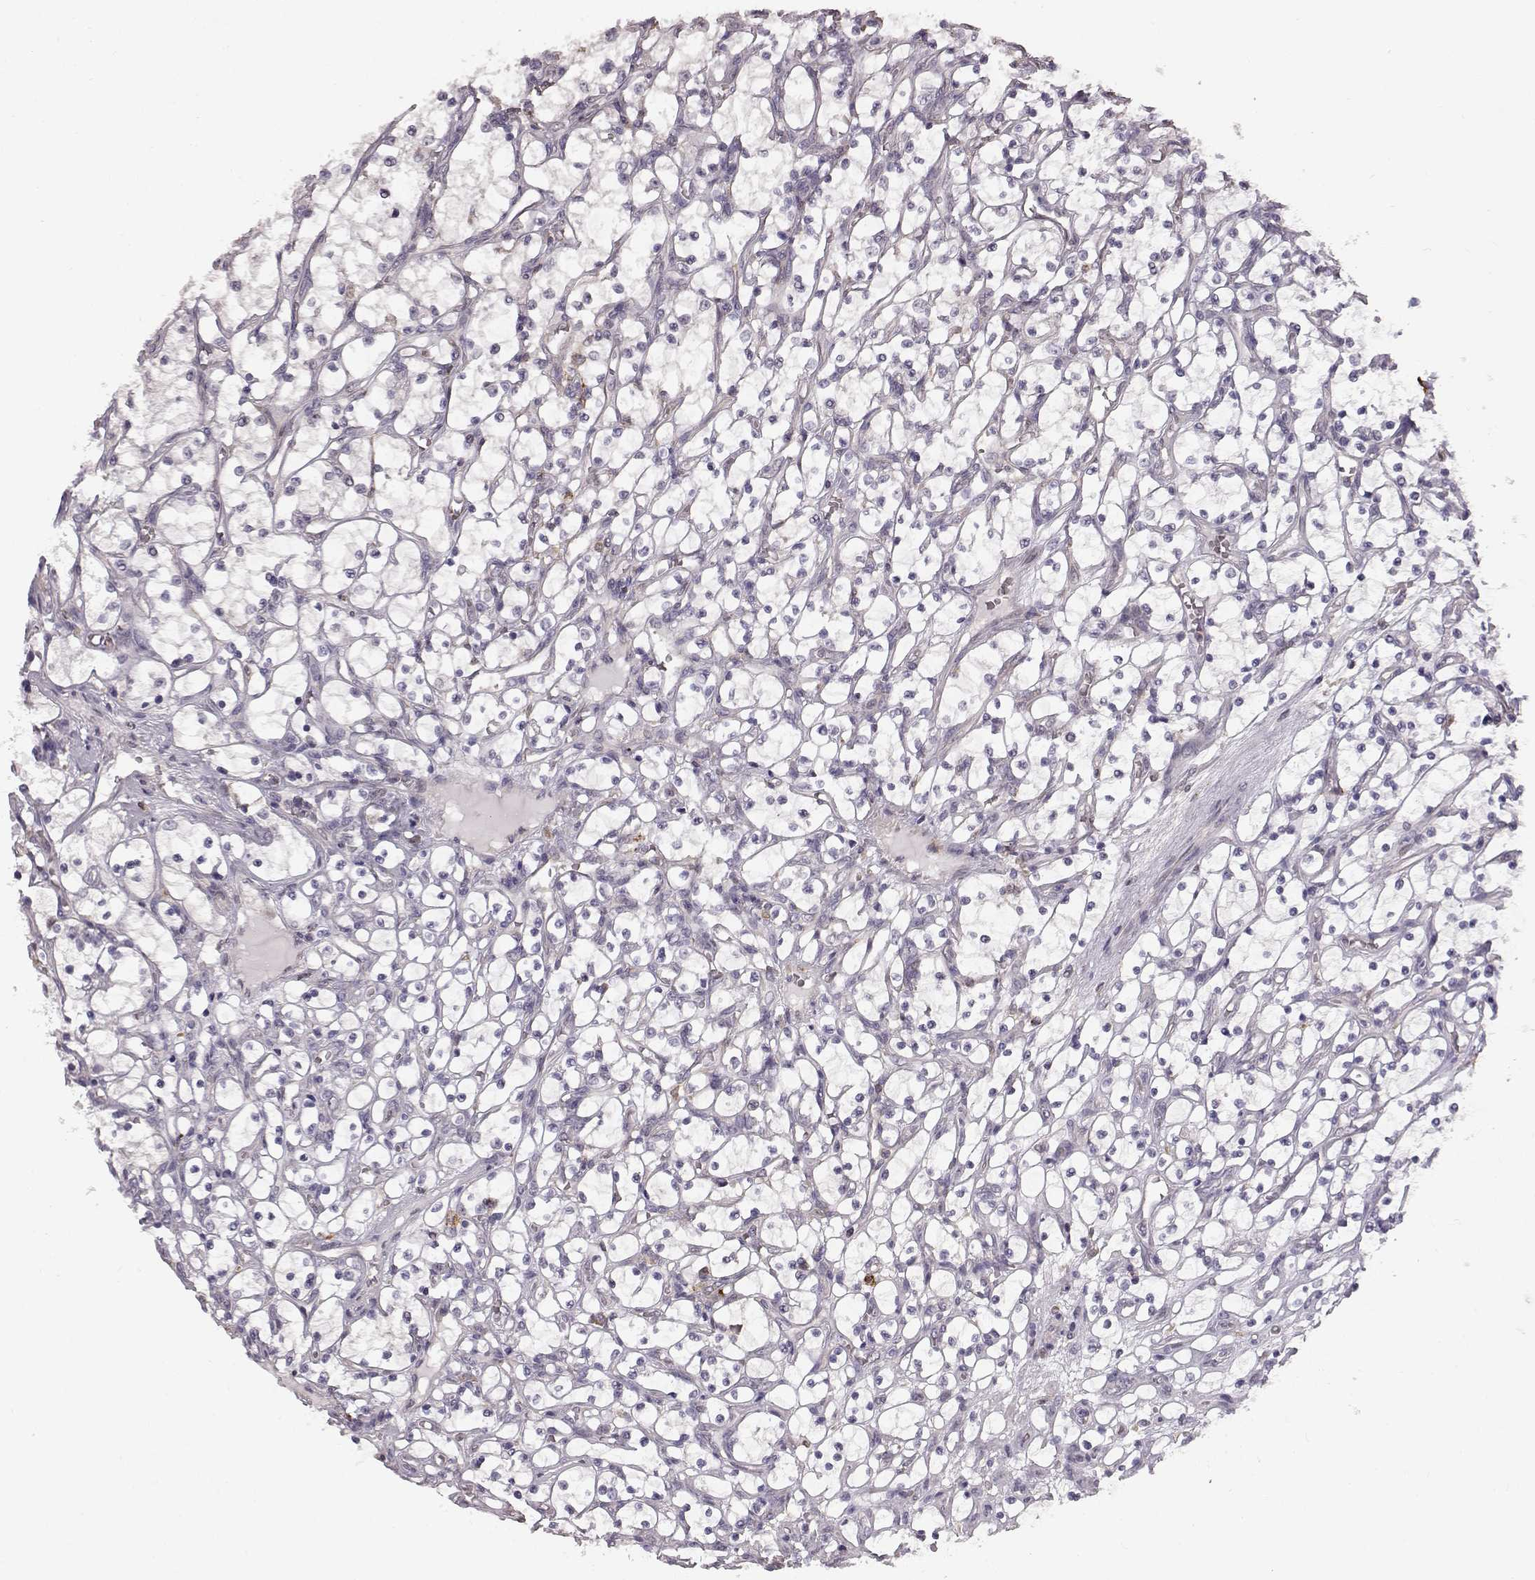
{"staining": {"intensity": "negative", "quantity": "none", "location": "none"}, "tissue": "renal cancer", "cell_type": "Tumor cells", "image_type": "cancer", "snomed": [{"axis": "morphology", "description": "Adenocarcinoma, NOS"}, {"axis": "topography", "description": "Kidney"}], "caption": "A high-resolution image shows immunohistochemistry (IHC) staining of renal cancer (adenocarcinoma), which demonstrates no significant positivity in tumor cells. (DAB immunohistochemistry (IHC) with hematoxylin counter stain).", "gene": "SPAG17", "patient": {"sex": "female", "age": 69}}